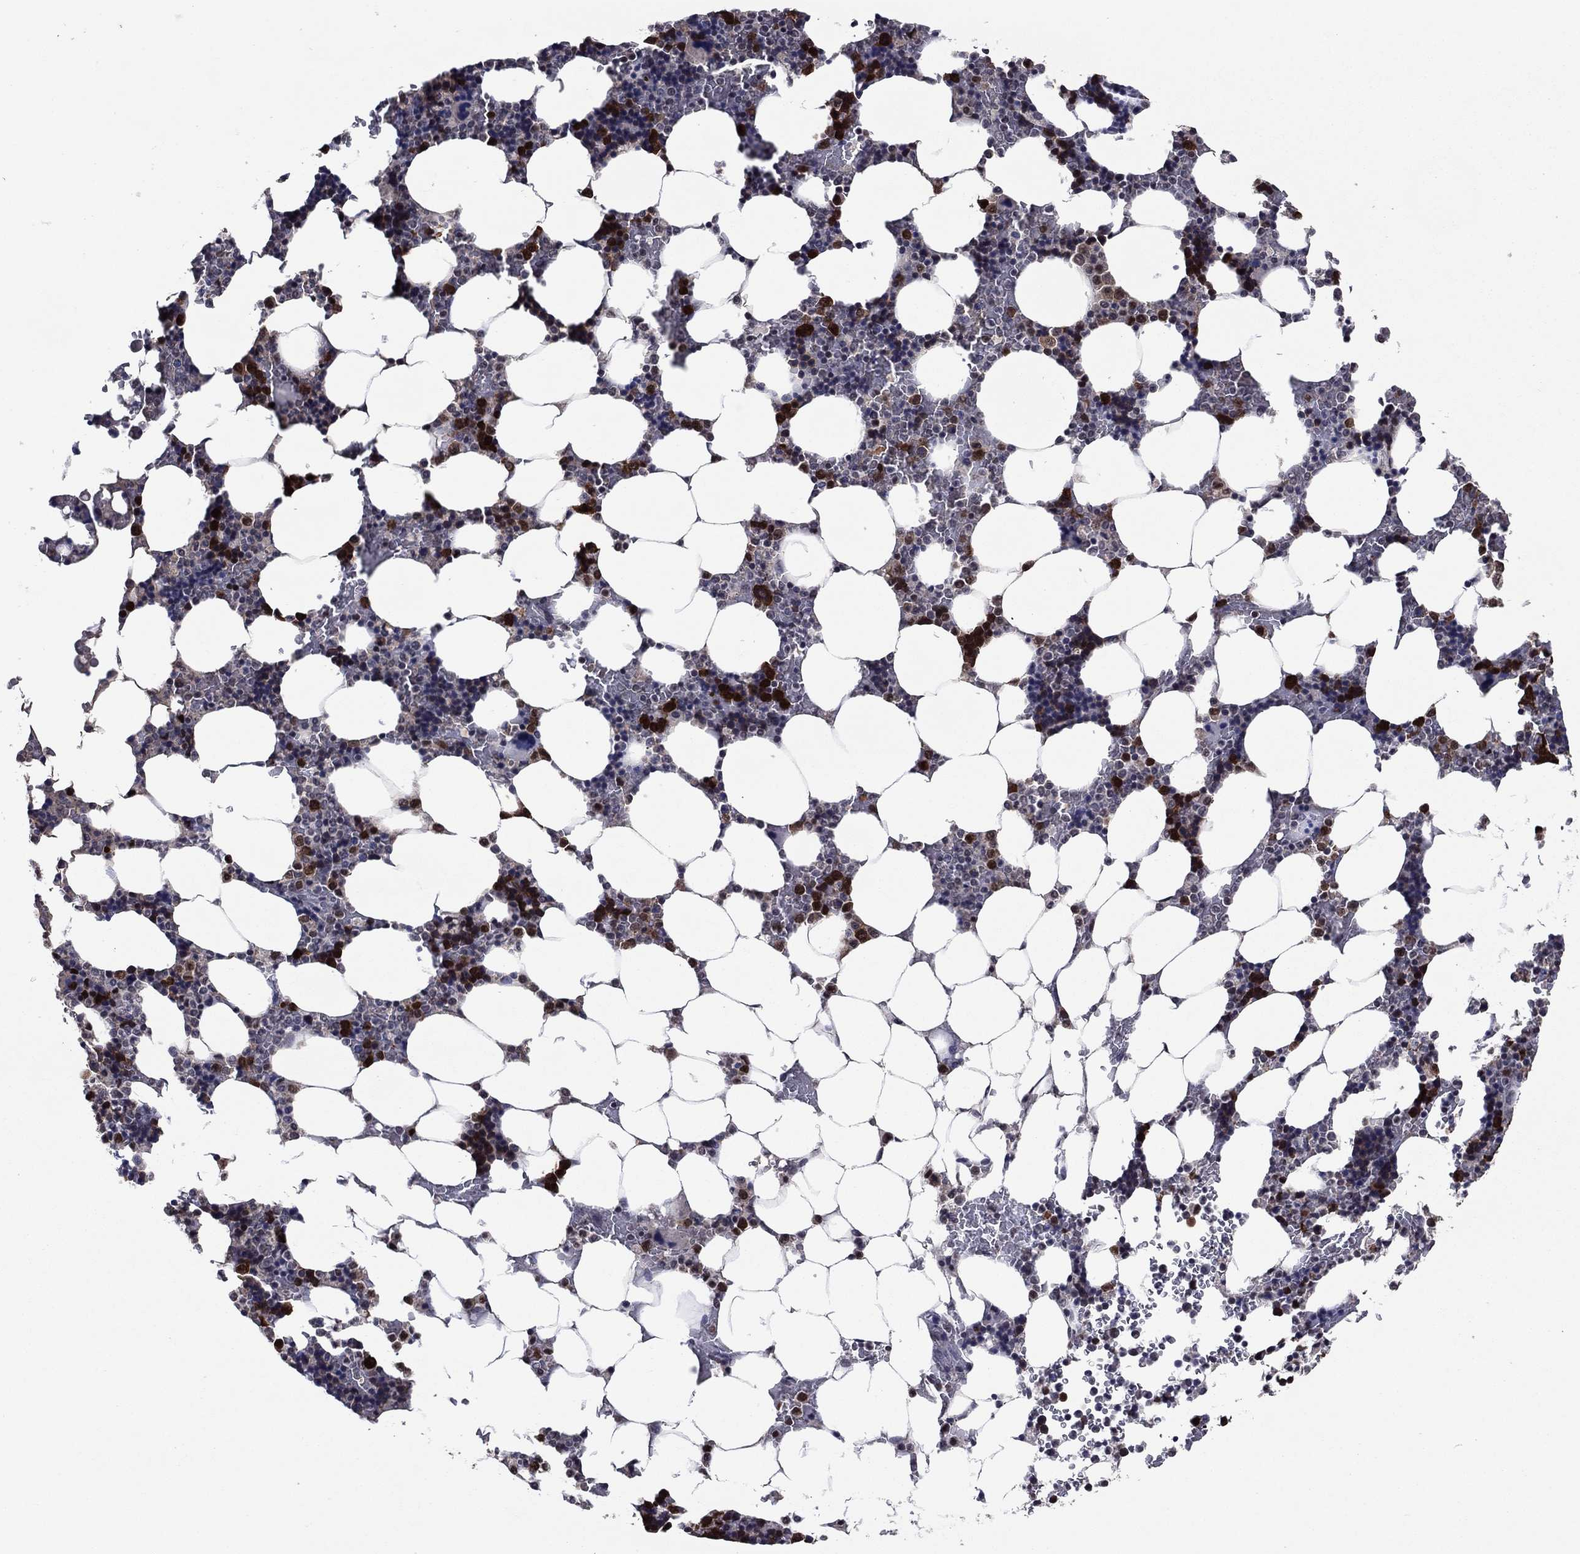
{"staining": {"intensity": "strong", "quantity": "25%-75%", "location": "cytoplasmic/membranous,nuclear"}, "tissue": "bone marrow", "cell_type": "Hematopoietic cells", "image_type": "normal", "snomed": [{"axis": "morphology", "description": "Normal tissue, NOS"}, {"axis": "topography", "description": "Bone marrow"}], "caption": "DAB (3,3'-diaminobenzidine) immunohistochemical staining of unremarkable human bone marrow demonstrates strong cytoplasmic/membranous,nuclear protein expression in about 25%-75% of hematopoietic cells. The protein of interest is shown in brown color, while the nuclei are stained blue.", "gene": "TYMS", "patient": {"sex": "male", "age": 51}}